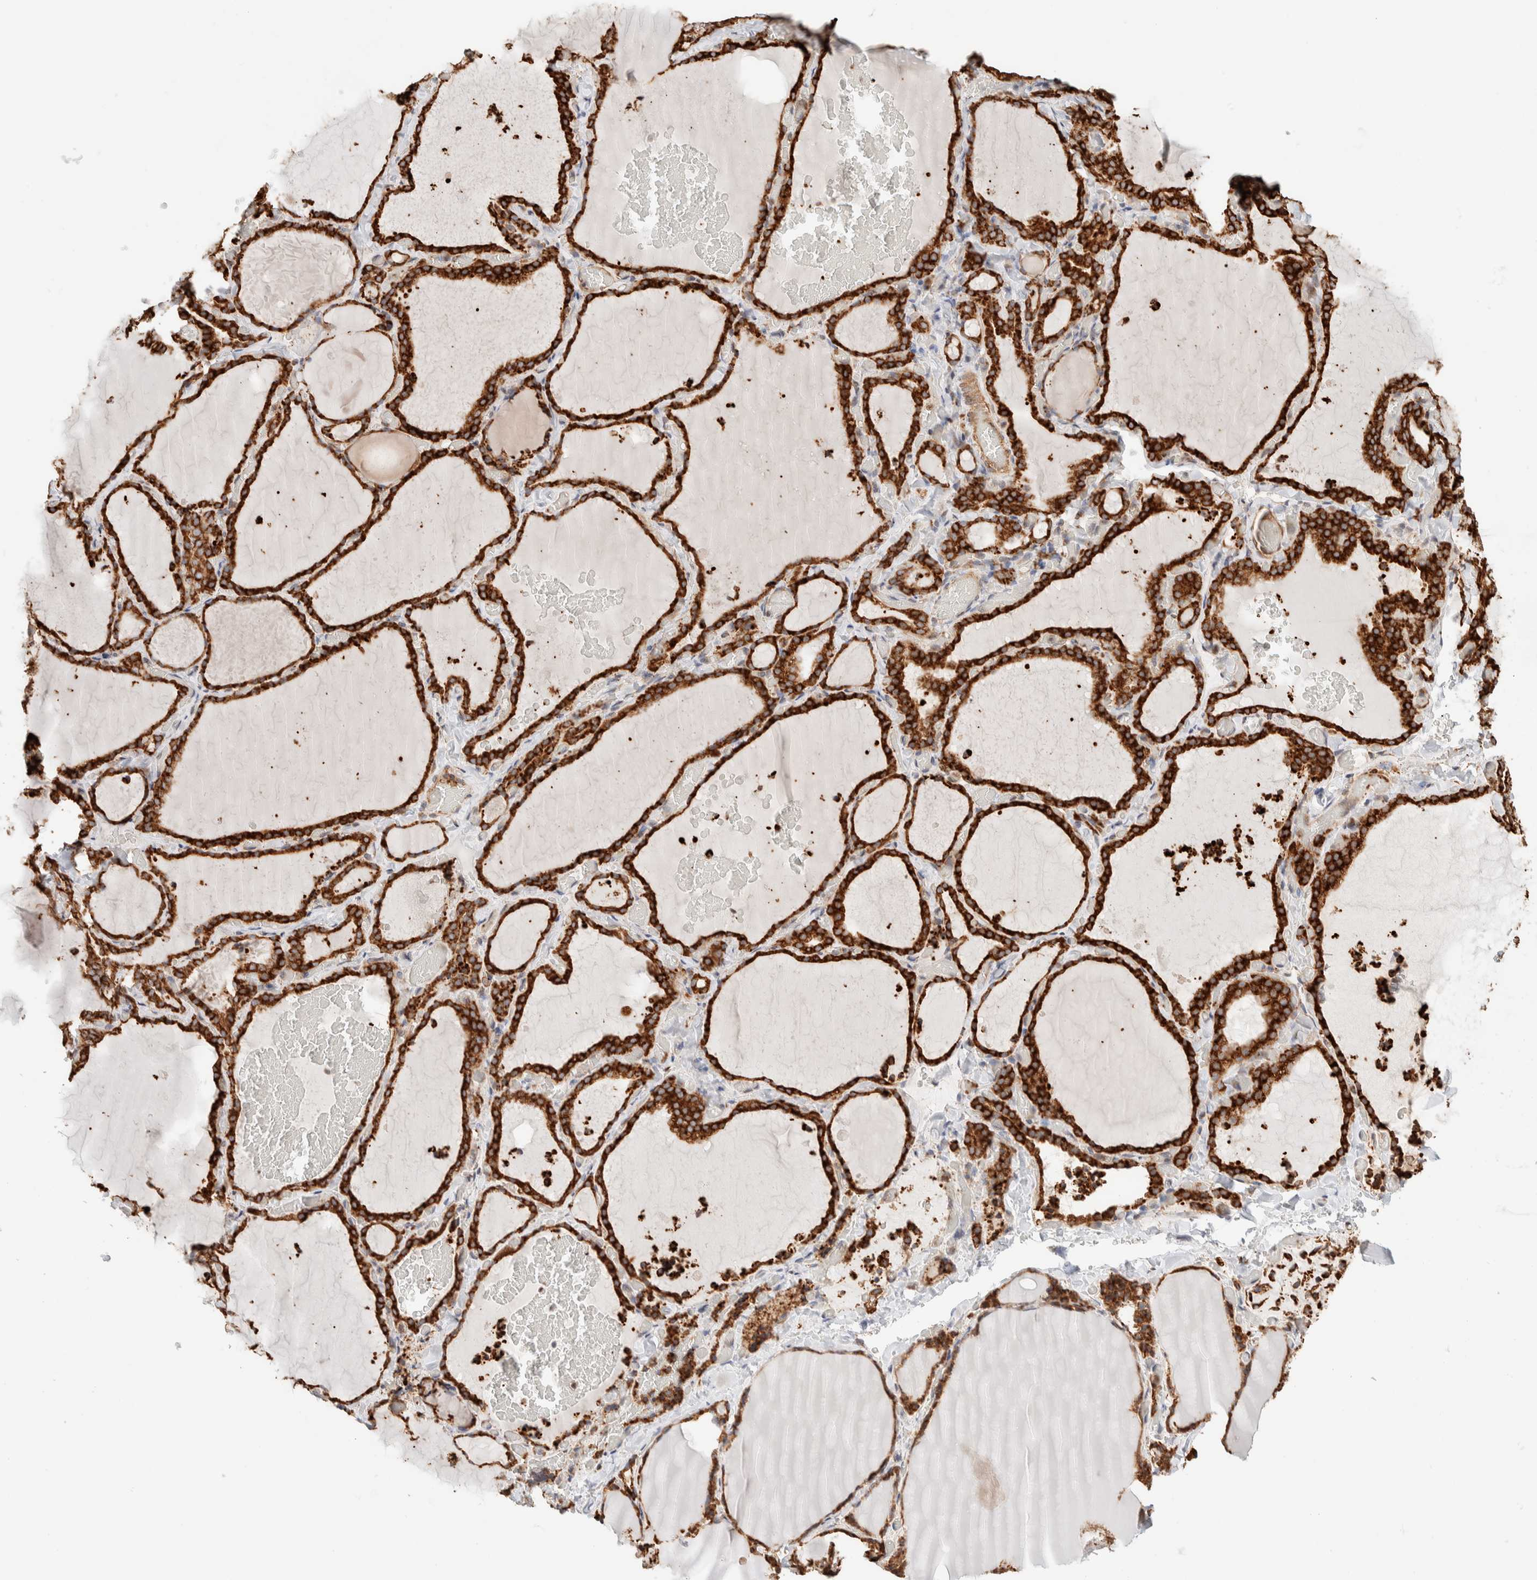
{"staining": {"intensity": "strong", "quantity": ">75%", "location": "cytoplasmic/membranous"}, "tissue": "thyroid gland", "cell_type": "Glandular cells", "image_type": "normal", "snomed": [{"axis": "morphology", "description": "Normal tissue, NOS"}, {"axis": "topography", "description": "Thyroid gland"}], "caption": "Protein expression by immunohistochemistry (IHC) demonstrates strong cytoplasmic/membranous staining in approximately >75% of glandular cells in normal thyroid gland. (DAB (3,3'-diaminobenzidine) IHC, brown staining for protein, blue staining for nuclei).", "gene": "INTS1", "patient": {"sex": "female", "age": 22}}